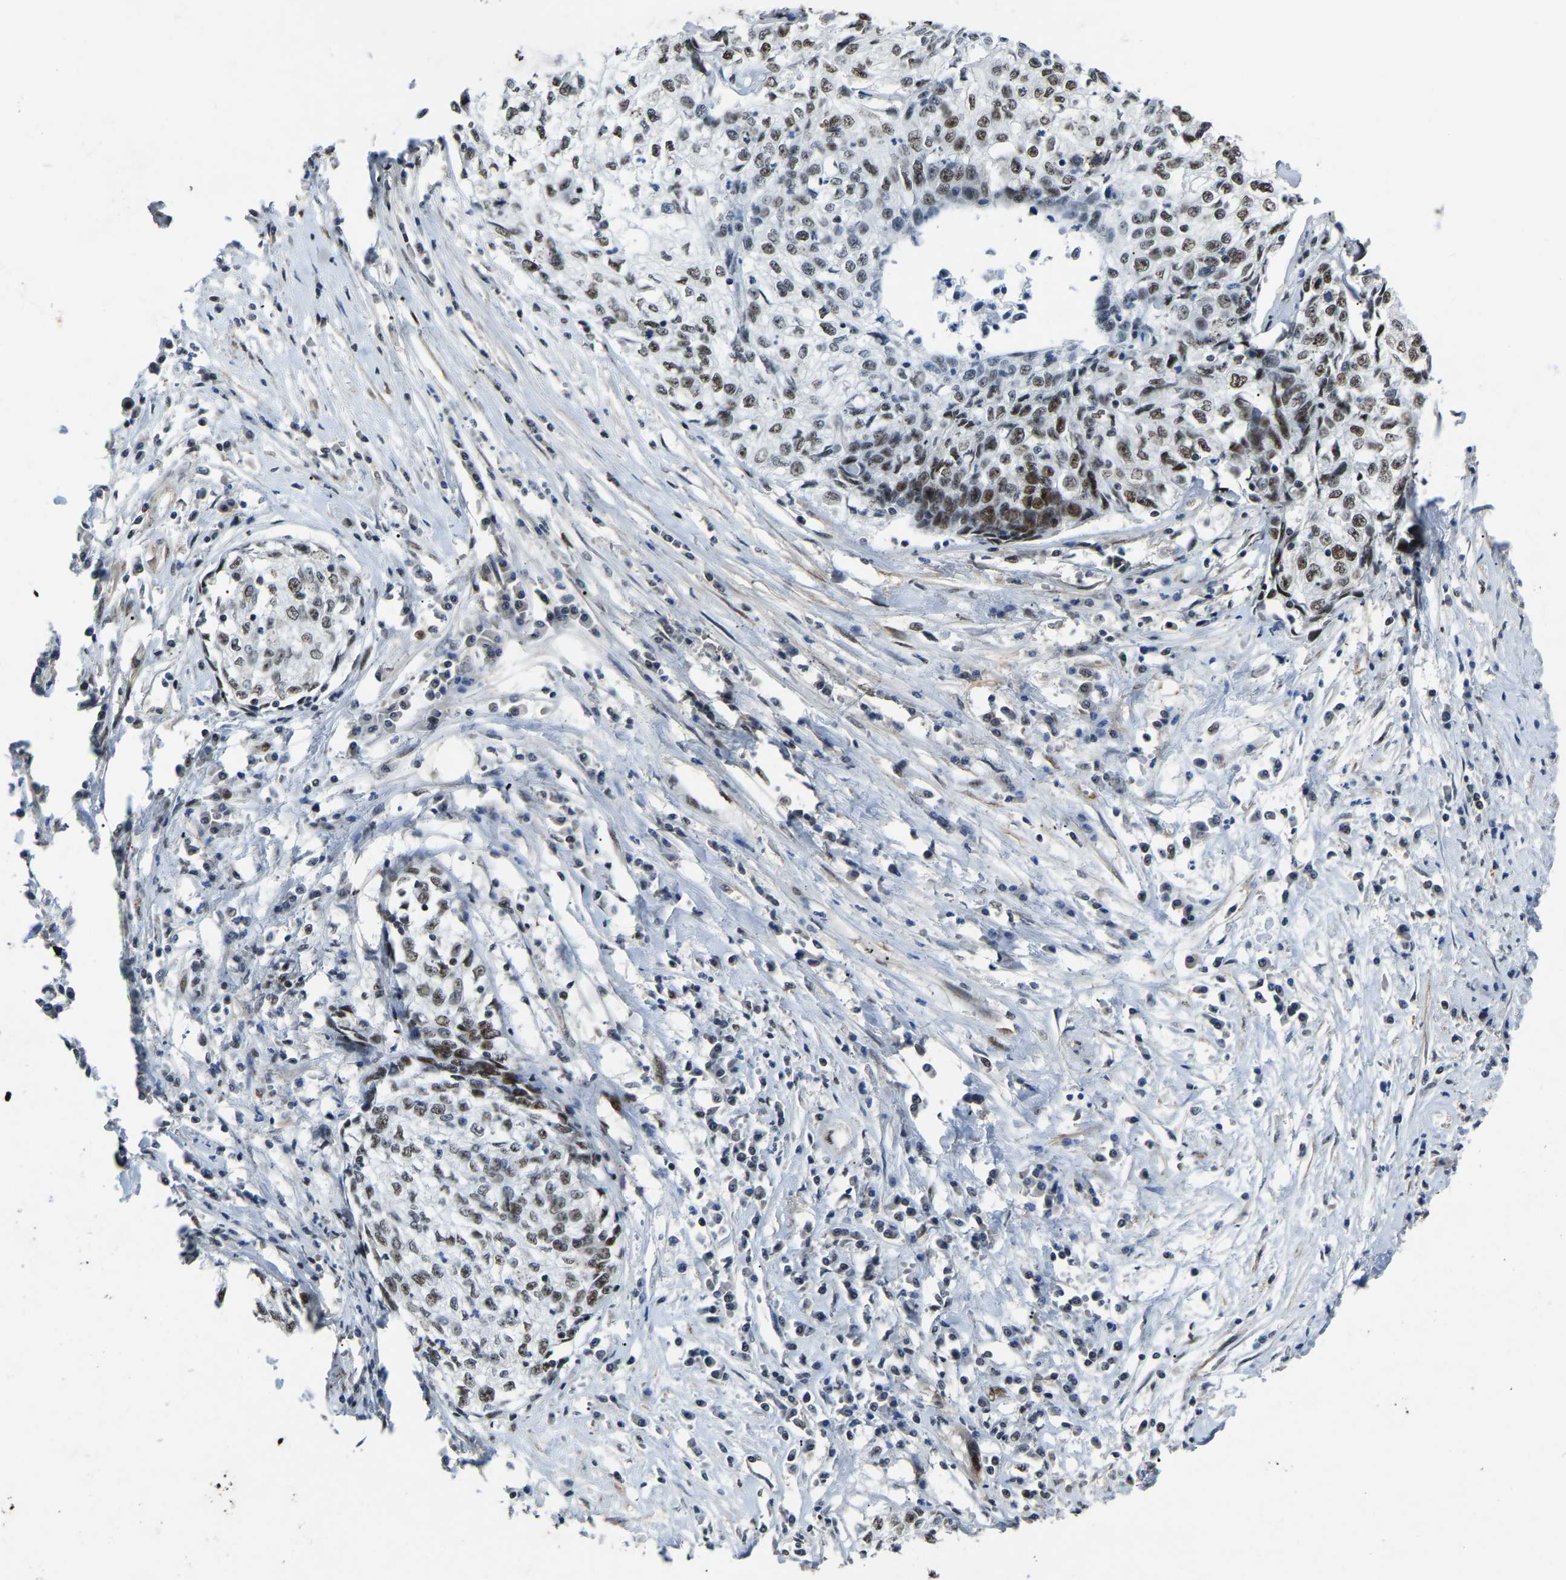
{"staining": {"intensity": "moderate", "quantity": "25%-75%", "location": "nuclear"}, "tissue": "cervical cancer", "cell_type": "Tumor cells", "image_type": "cancer", "snomed": [{"axis": "morphology", "description": "Squamous cell carcinoma, NOS"}, {"axis": "topography", "description": "Cervix"}], "caption": "A medium amount of moderate nuclear staining is appreciated in approximately 25%-75% of tumor cells in squamous cell carcinoma (cervical) tissue.", "gene": "DDX5", "patient": {"sex": "female", "age": 57}}